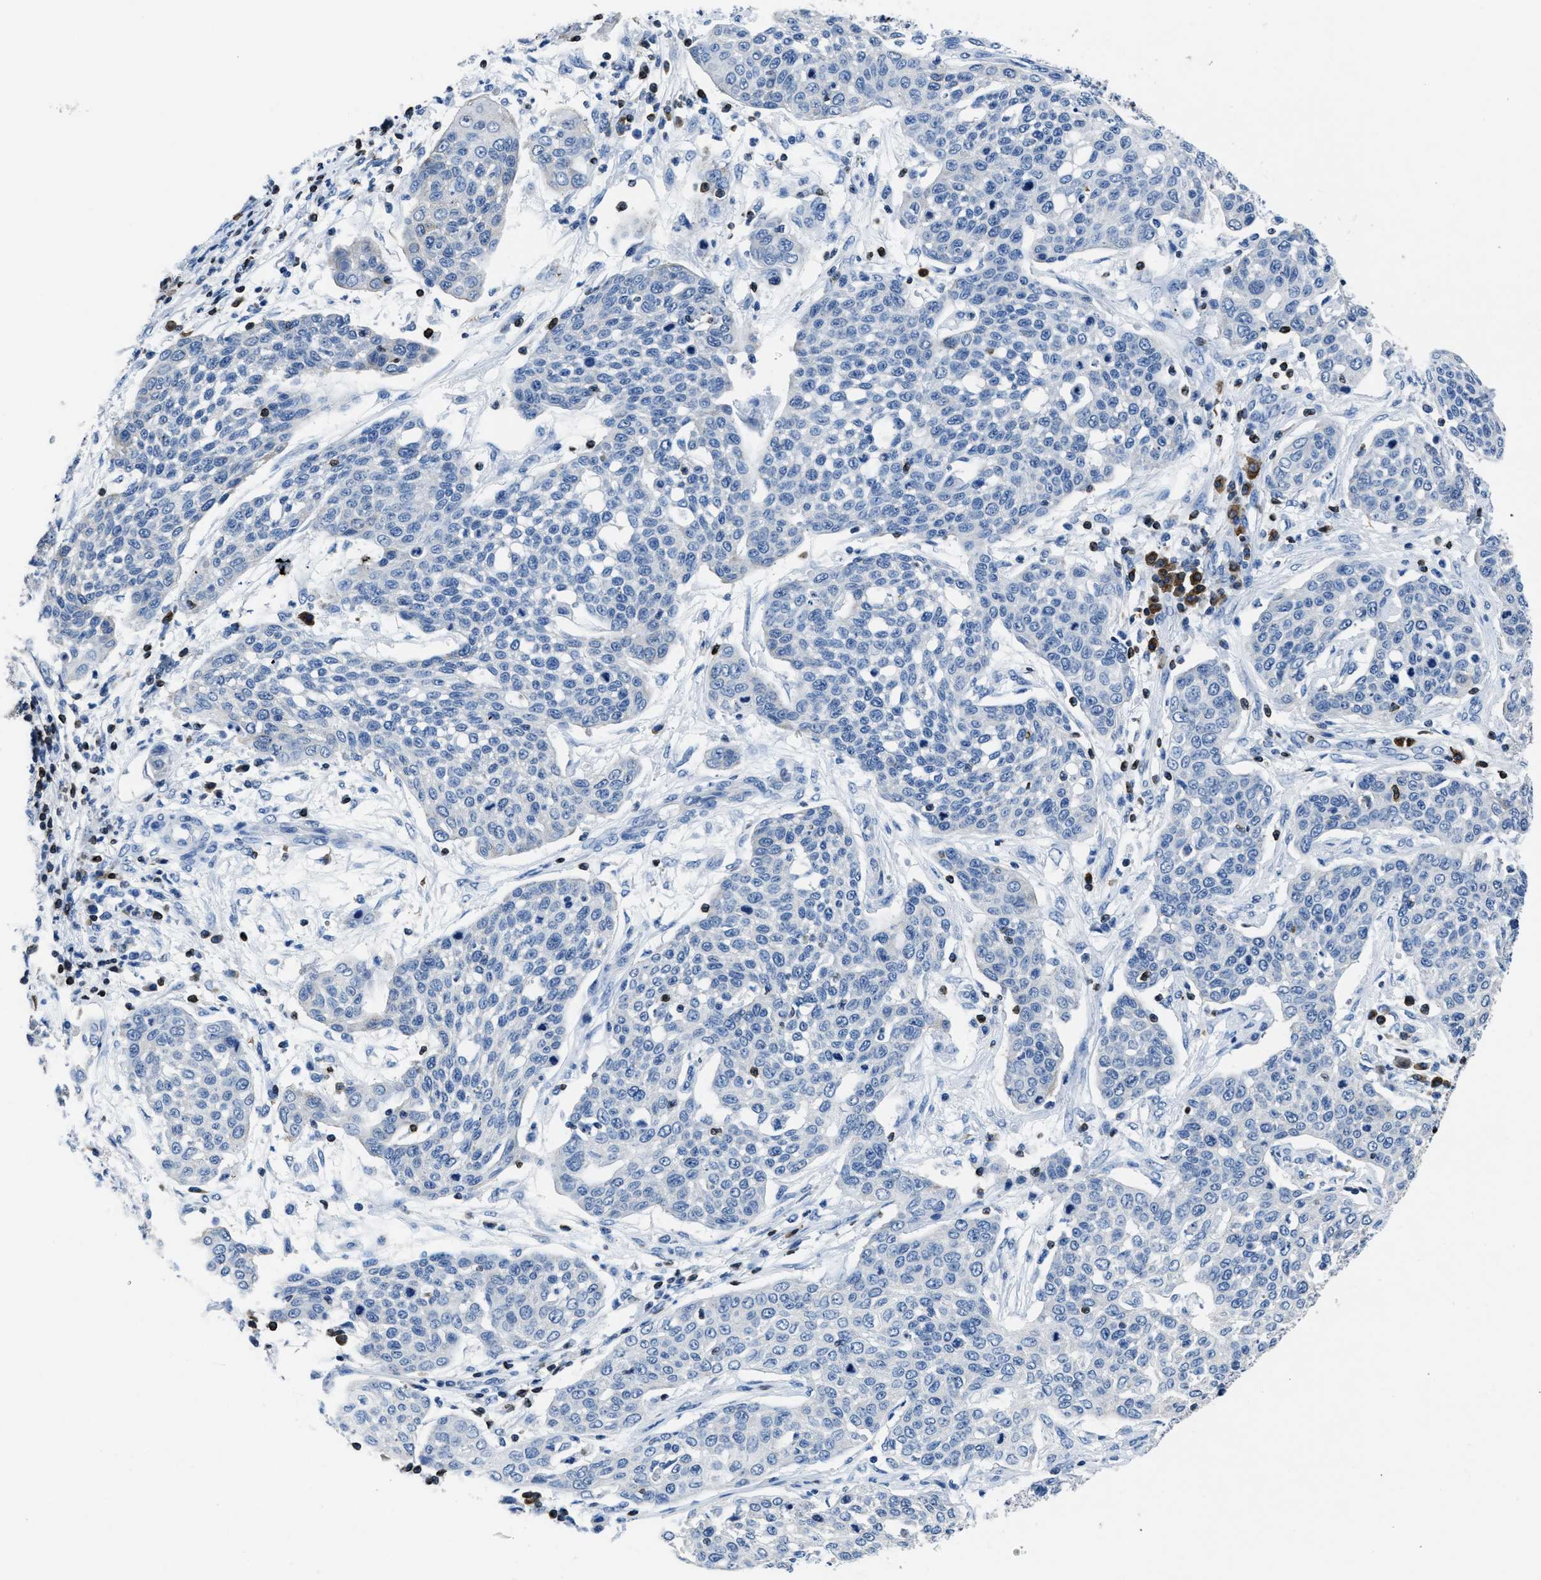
{"staining": {"intensity": "negative", "quantity": "none", "location": "none"}, "tissue": "cervical cancer", "cell_type": "Tumor cells", "image_type": "cancer", "snomed": [{"axis": "morphology", "description": "Squamous cell carcinoma, NOS"}, {"axis": "topography", "description": "Cervix"}], "caption": "Tumor cells are negative for brown protein staining in squamous cell carcinoma (cervical).", "gene": "ITGA3", "patient": {"sex": "female", "age": 34}}